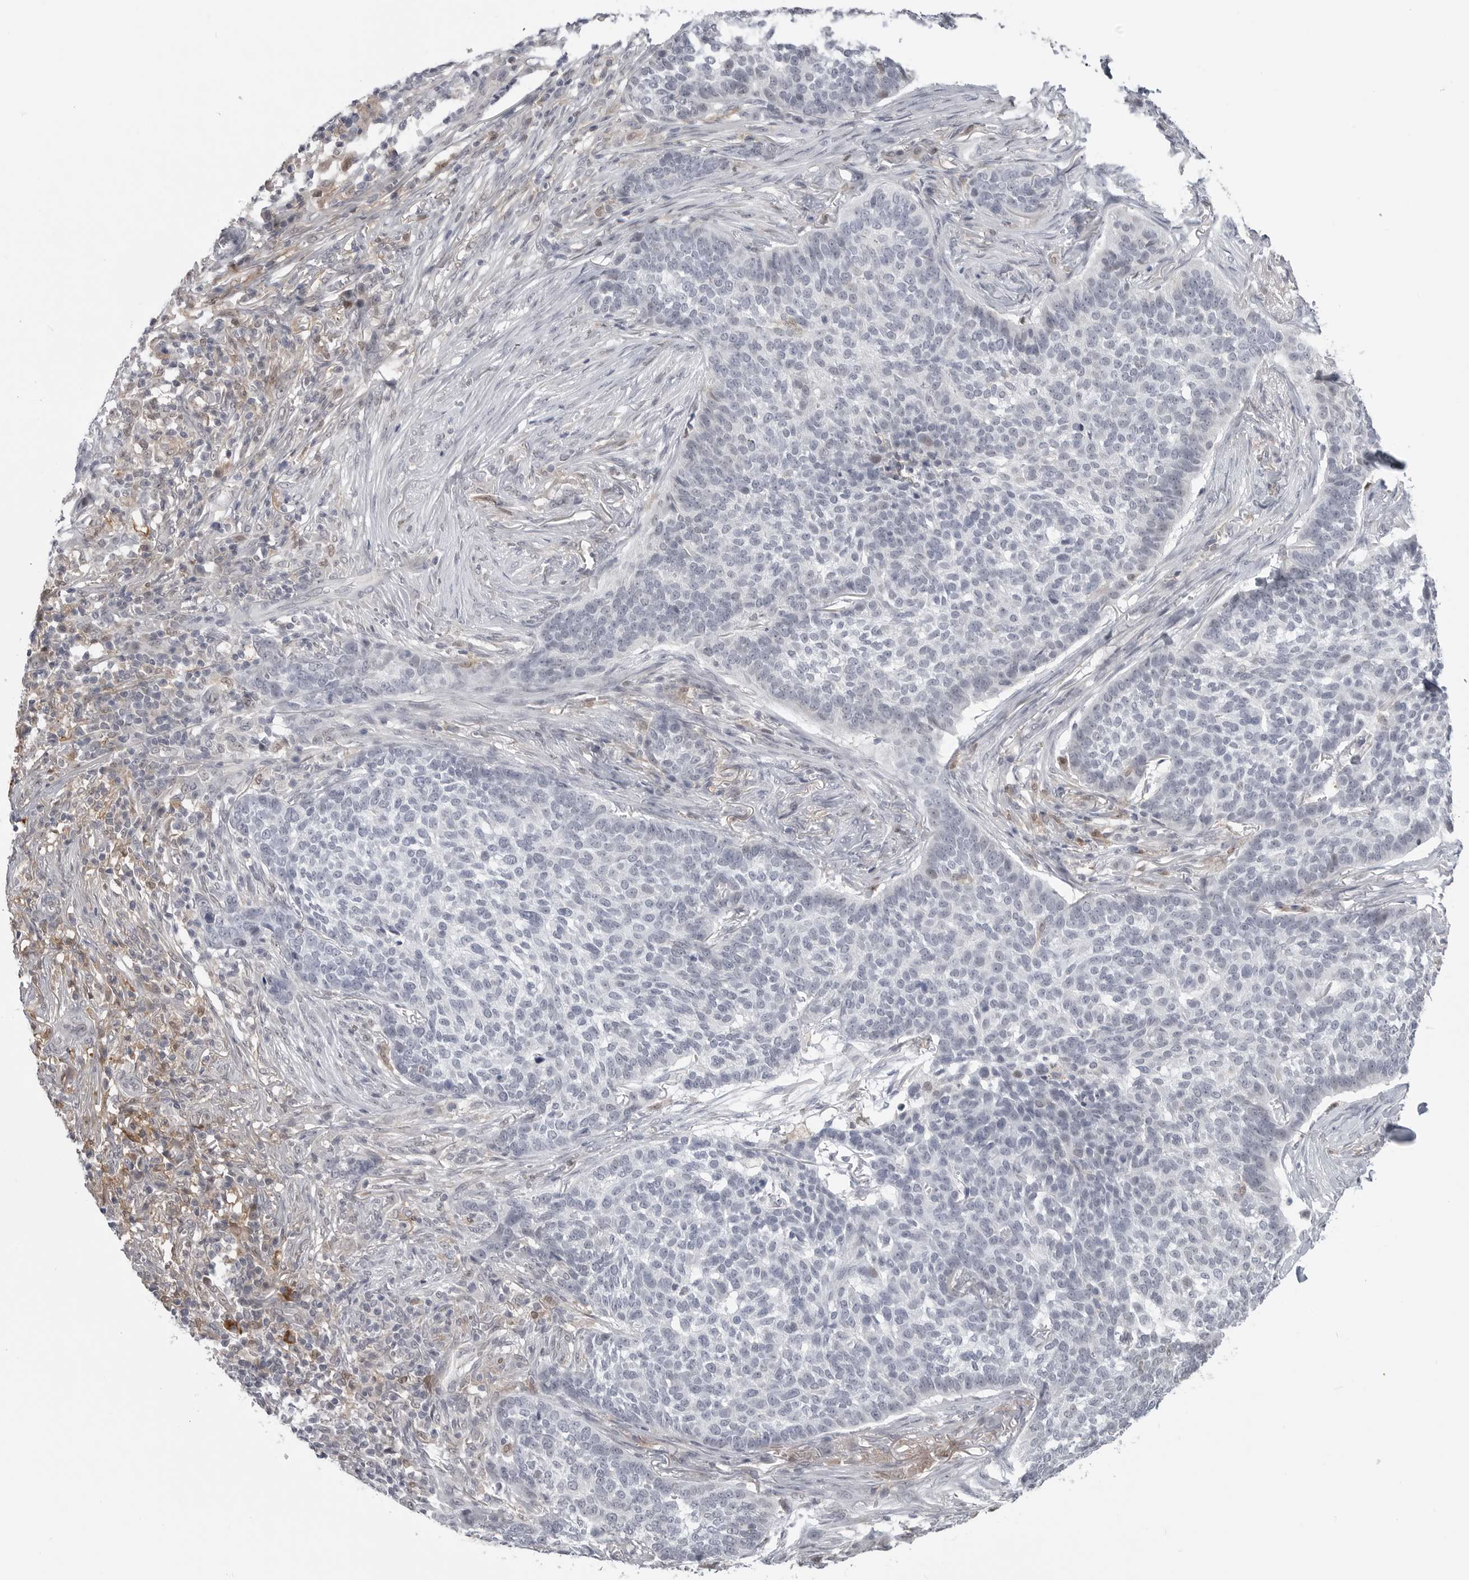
{"staining": {"intensity": "negative", "quantity": "none", "location": "none"}, "tissue": "skin cancer", "cell_type": "Tumor cells", "image_type": "cancer", "snomed": [{"axis": "morphology", "description": "Basal cell carcinoma"}, {"axis": "topography", "description": "Skin"}], "caption": "Immunohistochemistry micrograph of human skin cancer stained for a protein (brown), which exhibits no positivity in tumor cells.", "gene": "PNPO", "patient": {"sex": "male", "age": 85}}